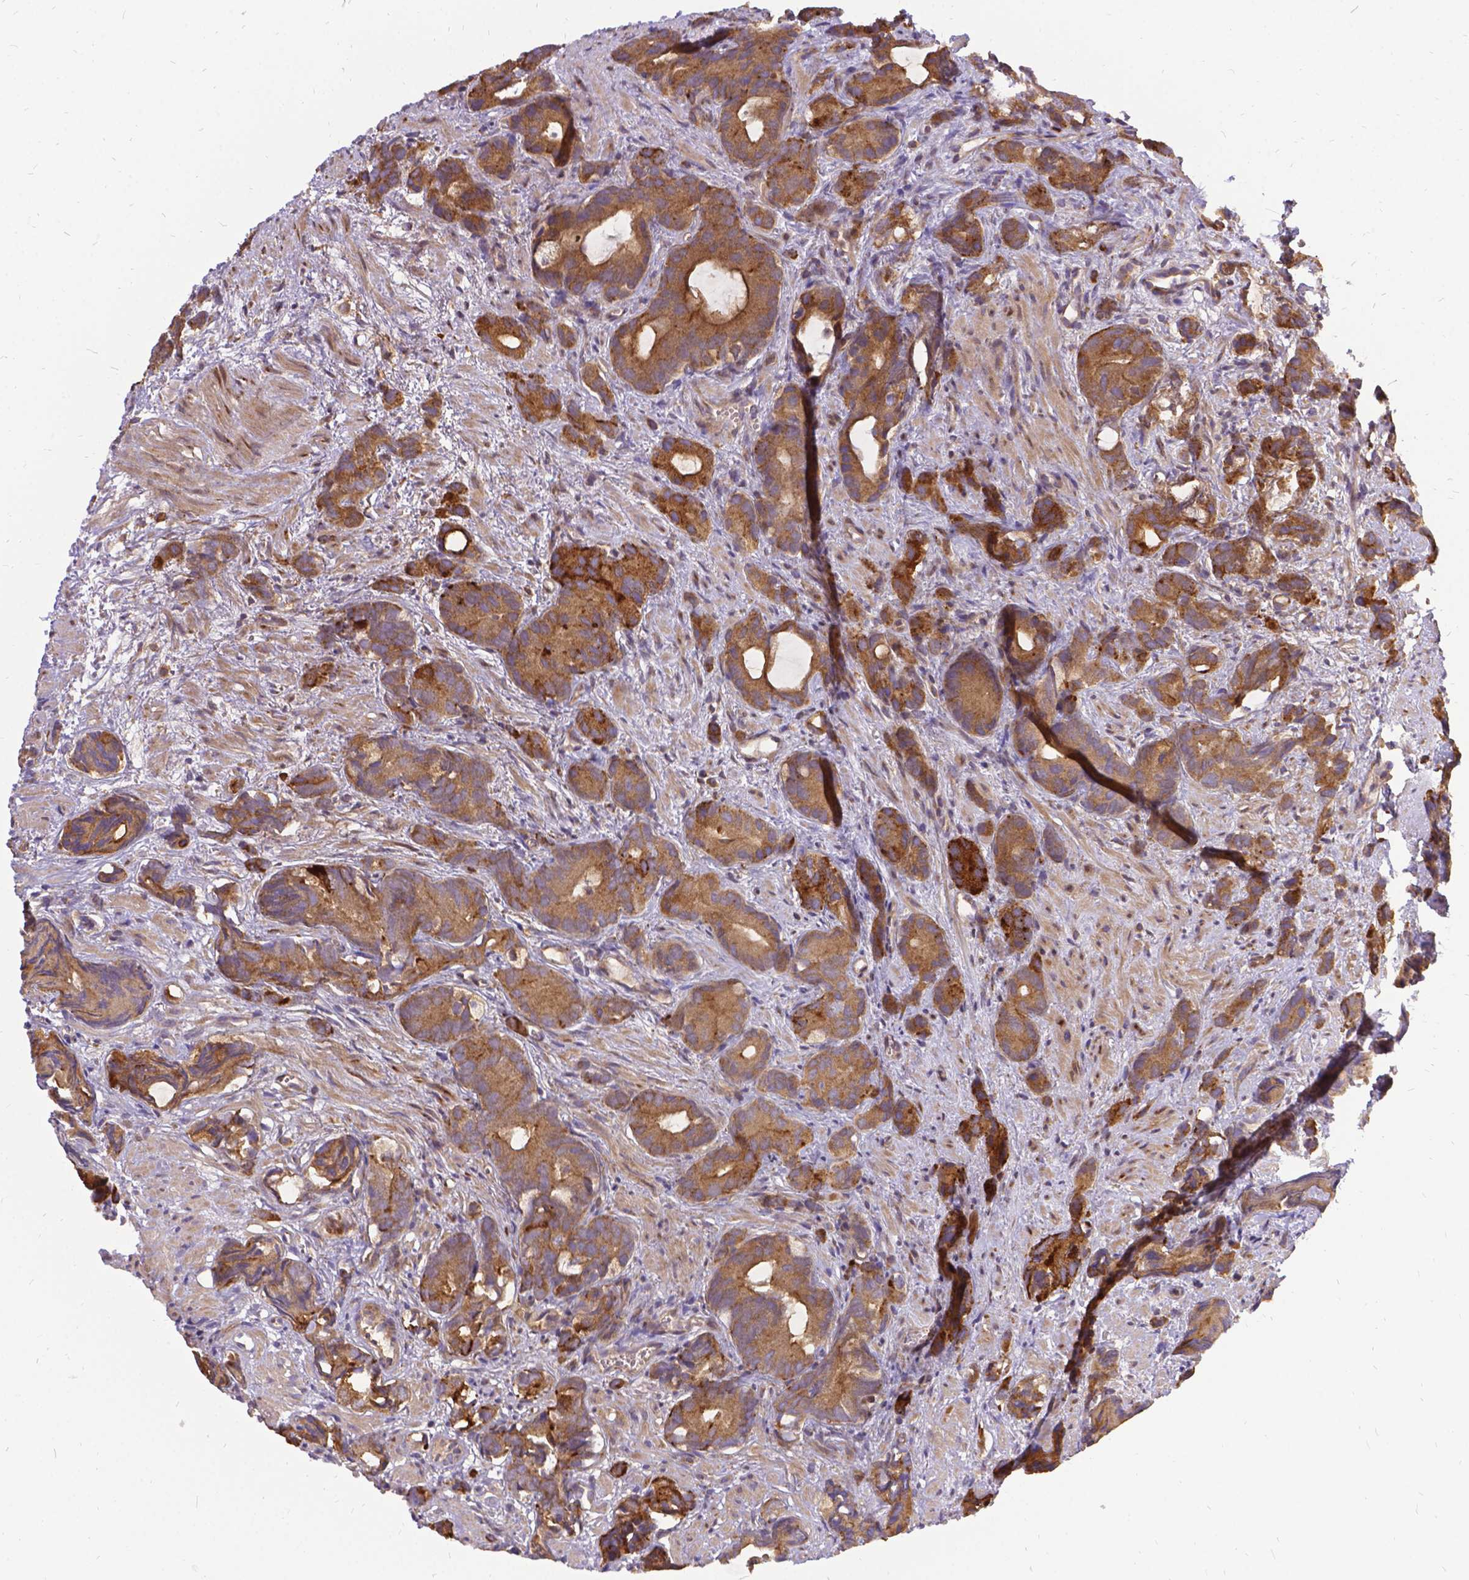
{"staining": {"intensity": "moderate", "quantity": ">75%", "location": "cytoplasmic/membranous"}, "tissue": "prostate cancer", "cell_type": "Tumor cells", "image_type": "cancer", "snomed": [{"axis": "morphology", "description": "Adenocarcinoma, High grade"}, {"axis": "topography", "description": "Prostate"}], "caption": "Immunohistochemical staining of human prostate cancer shows medium levels of moderate cytoplasmic/membranous protein staining in about >75% of tumor cells. The protein is stained brown, and the nuclei are stained in blue (DAB IHC with brightfield microscopy, high magnification).", "gene": "DENND6A", "patient": {"sex": "male", "age": 84}}